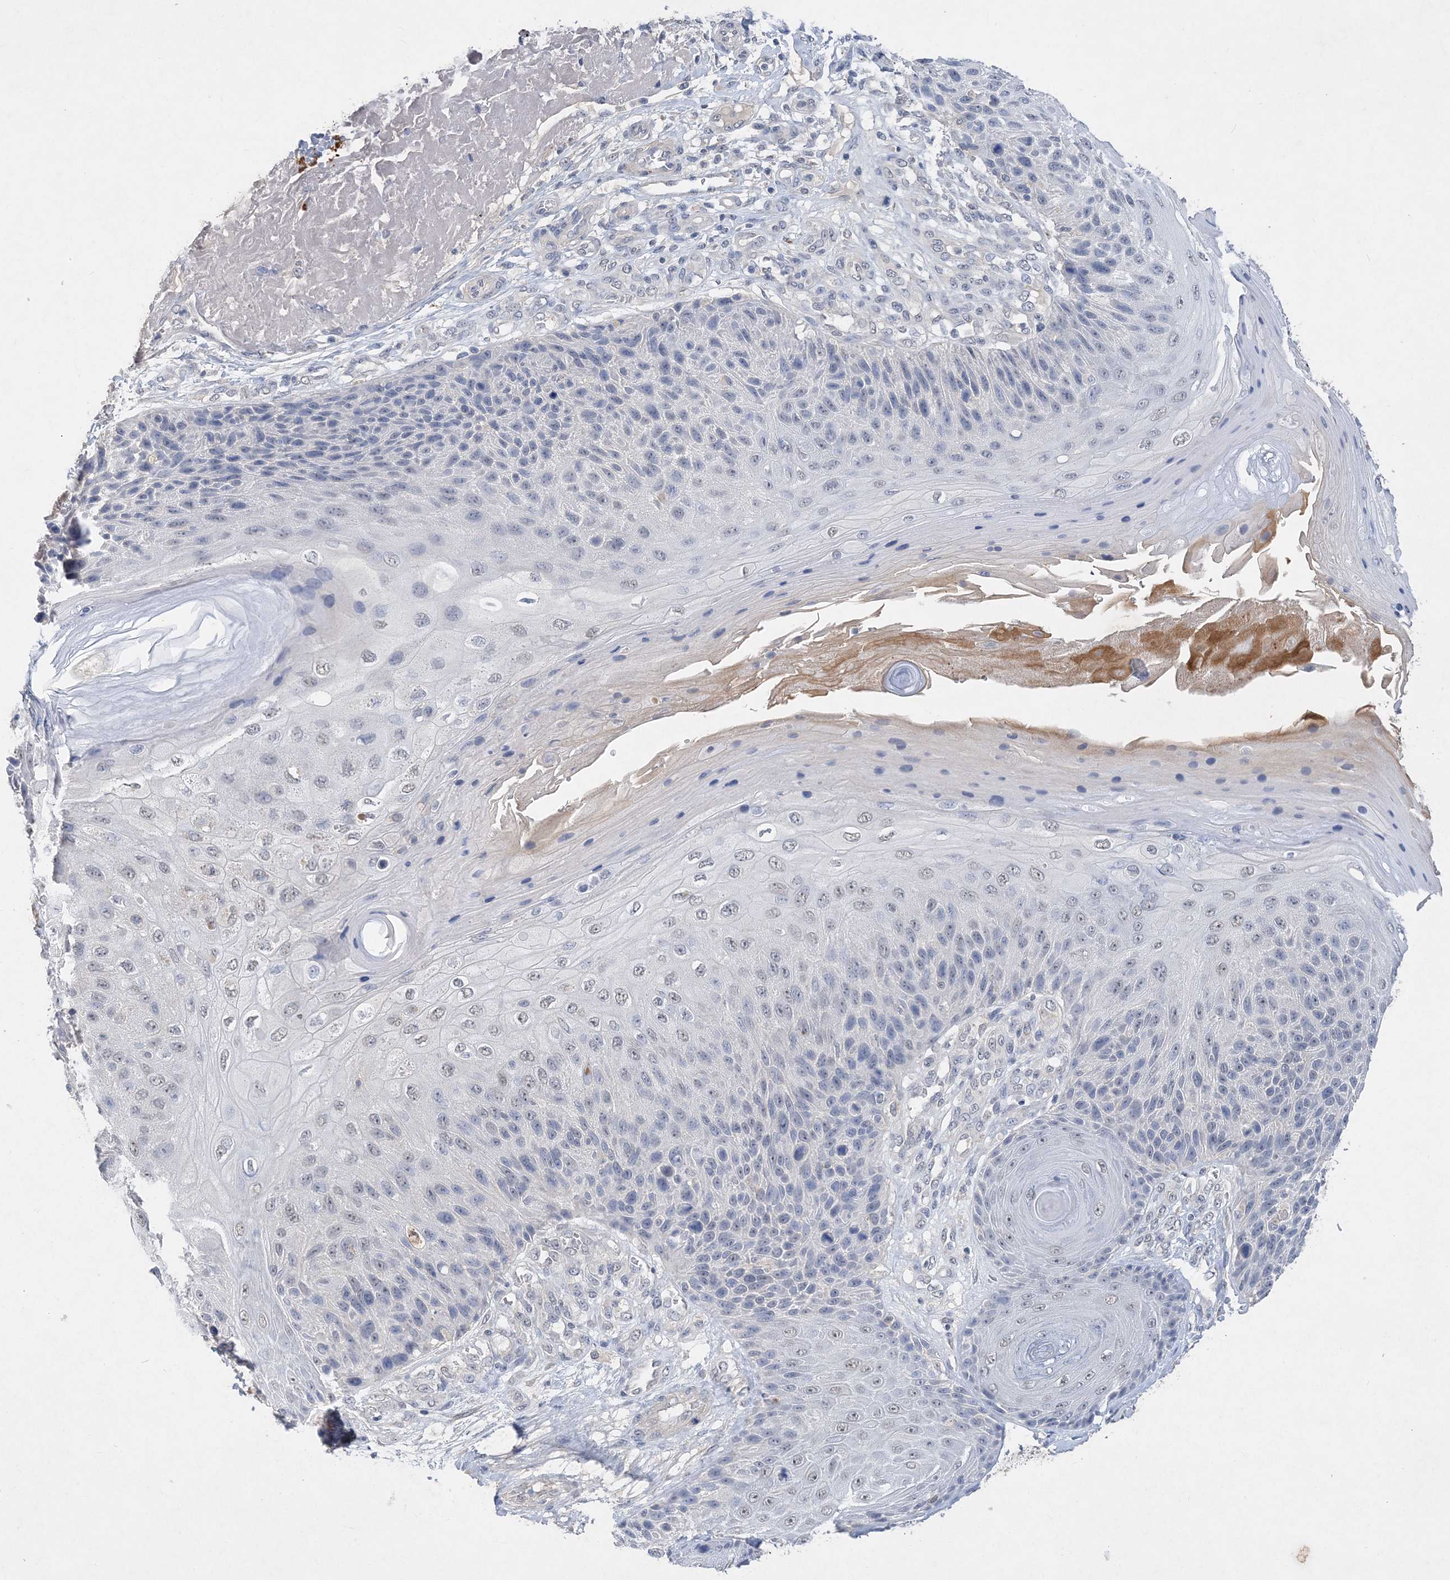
{"staining": {"intensity": "negative", "quantity": "none", "location": "none"}, "tissue": "skin cancer", "cell_type": "Tumor cells", "image_type": "cancer", "snomed": [{"axis": "morphology", "description": "Squamous cell carcinoma, NOS"}, {"axis": "topography", "description": "Skin"}], "caption": "Image shows no significant protein staining in tumor cells of skin cancer.", "gene": "C11orf58", "patient": {"sex": "female", "age": 88}}